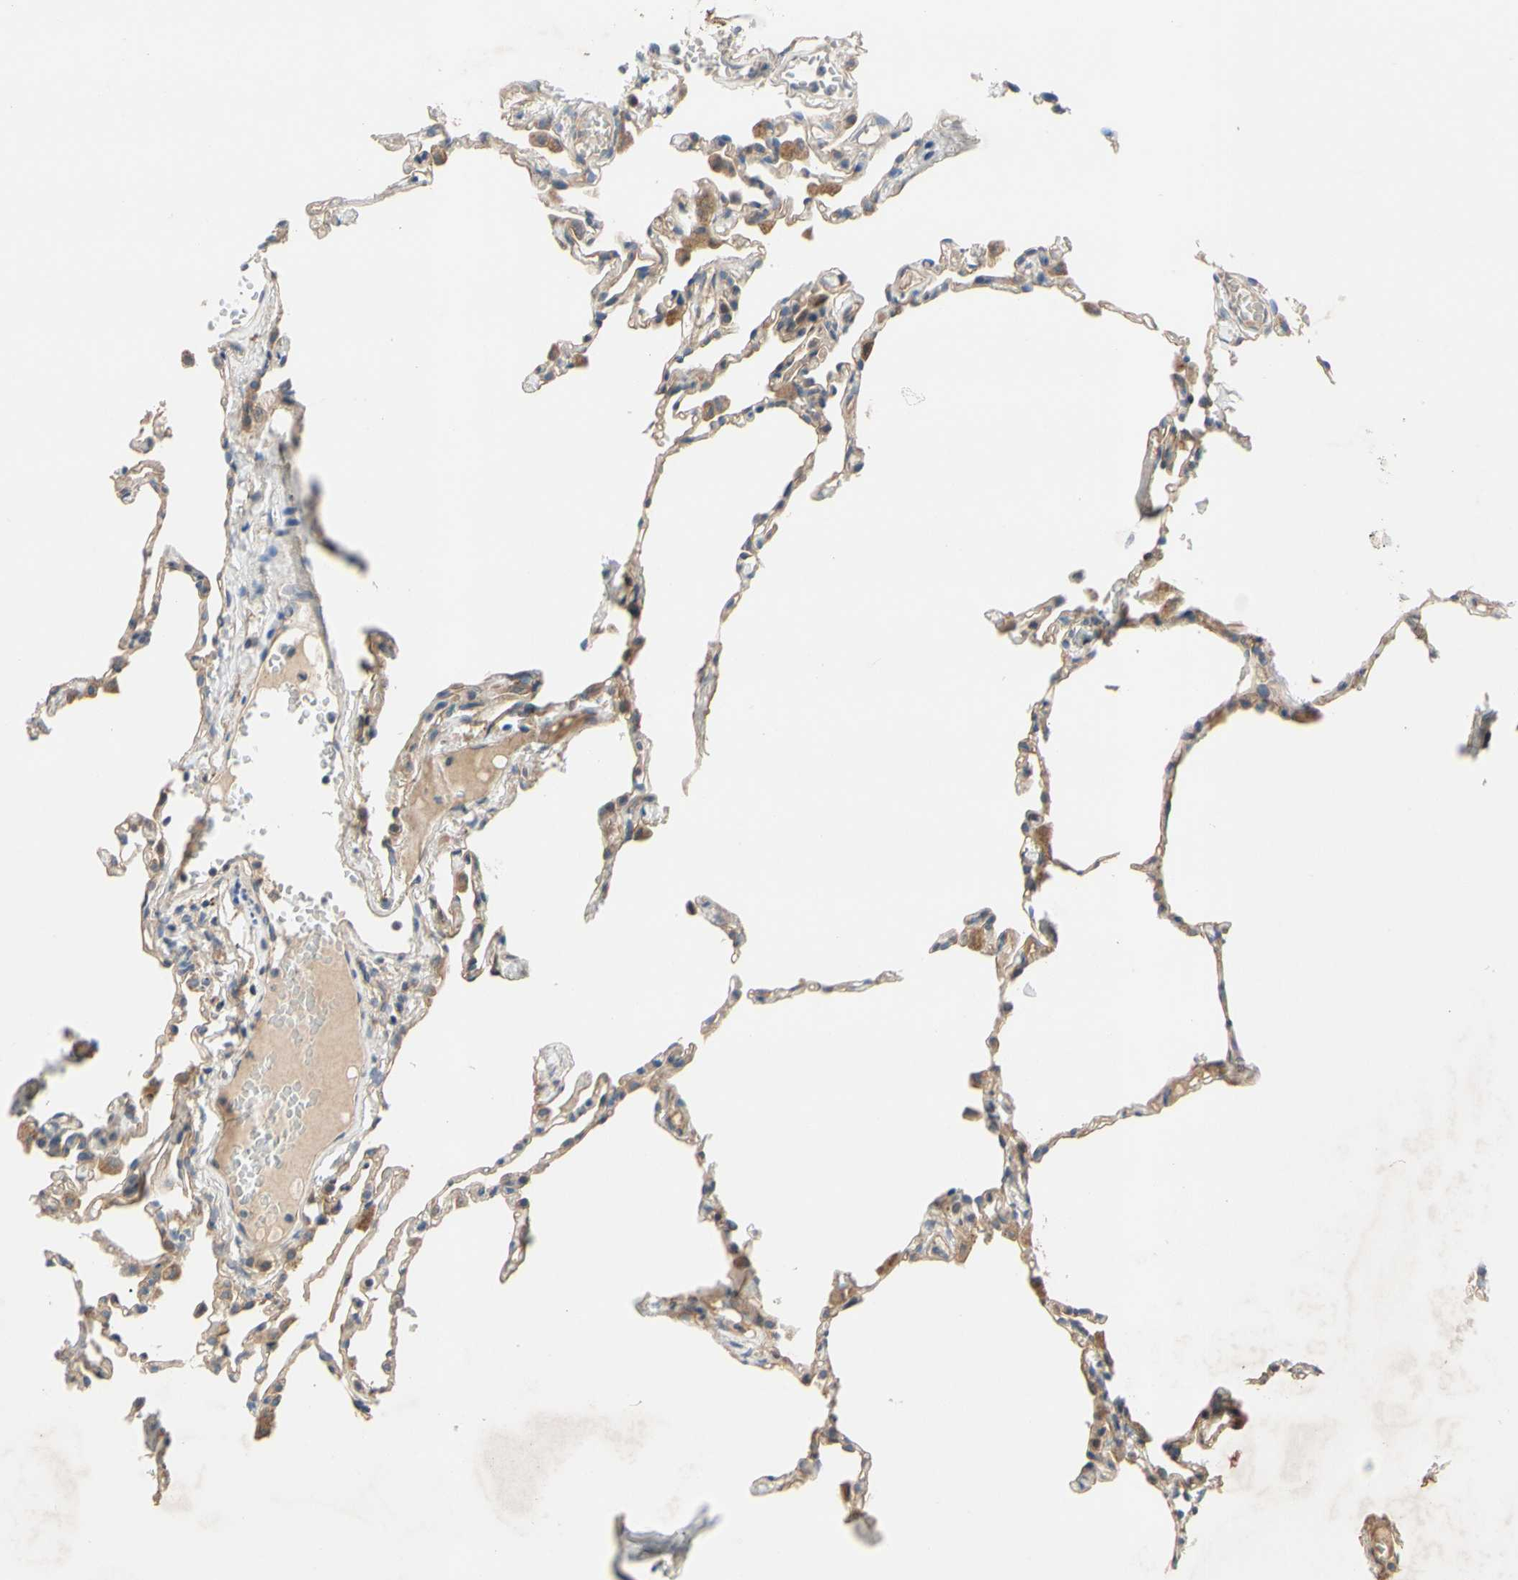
{"staining": {"intensity": "weak", "quantity": ">75%", "location": "cytoplasmic/membranous"}, "tissue": "lung", "cell_type": "Alveolar cells", "image_type": "normal", "snomed": [{"axis": "morphology", "description": "Normal tissue, NOS"}, {"axis": "topography", "description": "Lung"}], "caption": "Protein expression by IHC exhibits weak cytoplasmic/membranous staining in about >75% of alveolar cells in normal lung.", "gene": "MBTPS2", "patient": {"sex": "female", "age": 49}}